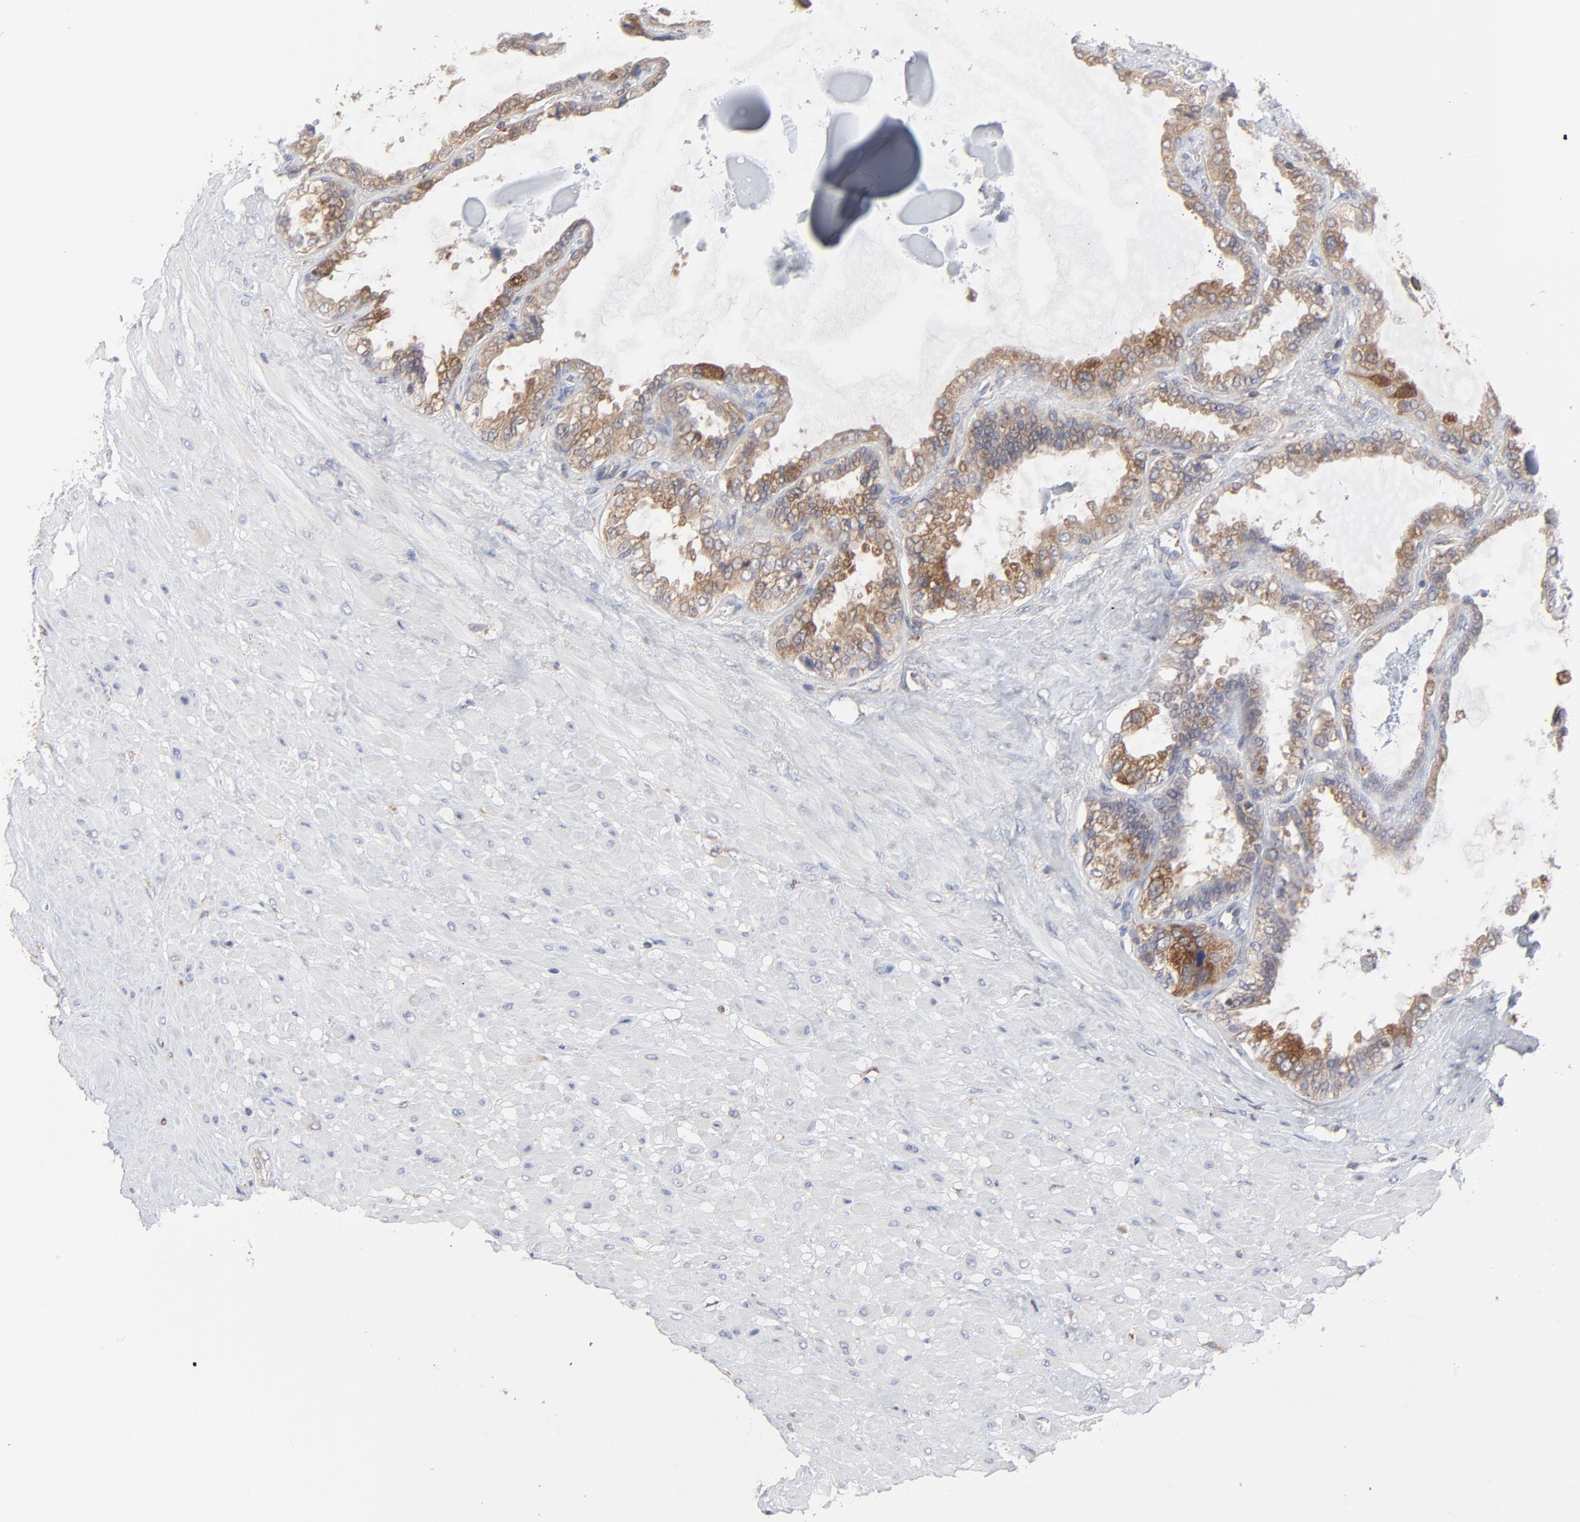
{"staining": {"intensity": "moderate", "quantity": ">75%", "location": "cytoplasmic/membranous"}, "tissue": "seminal vesicle", "cell_type": "Glandular cells", "image_type": "normal", "snomed": [{"axis": "morphology", "description": "Normal tissue, NOS"}, {"axis": "morphology", "description": "Inflammation, NOS"}, {"axis": "topography", "description": "Urinary bladder"}, {"axis": "topography", "description": "Prostate"}, {"axis": "topography", "description": "Seminal veicle"}], "caption": "An IHC micrograph of benign tissue is shown. Protein staining in brown highlights moderate cytoplasmic/membranous positivity in seminal vesicle within glandular cells.", "gene": "RAB9A", "patient": {"sex": "male", "age": 82}}